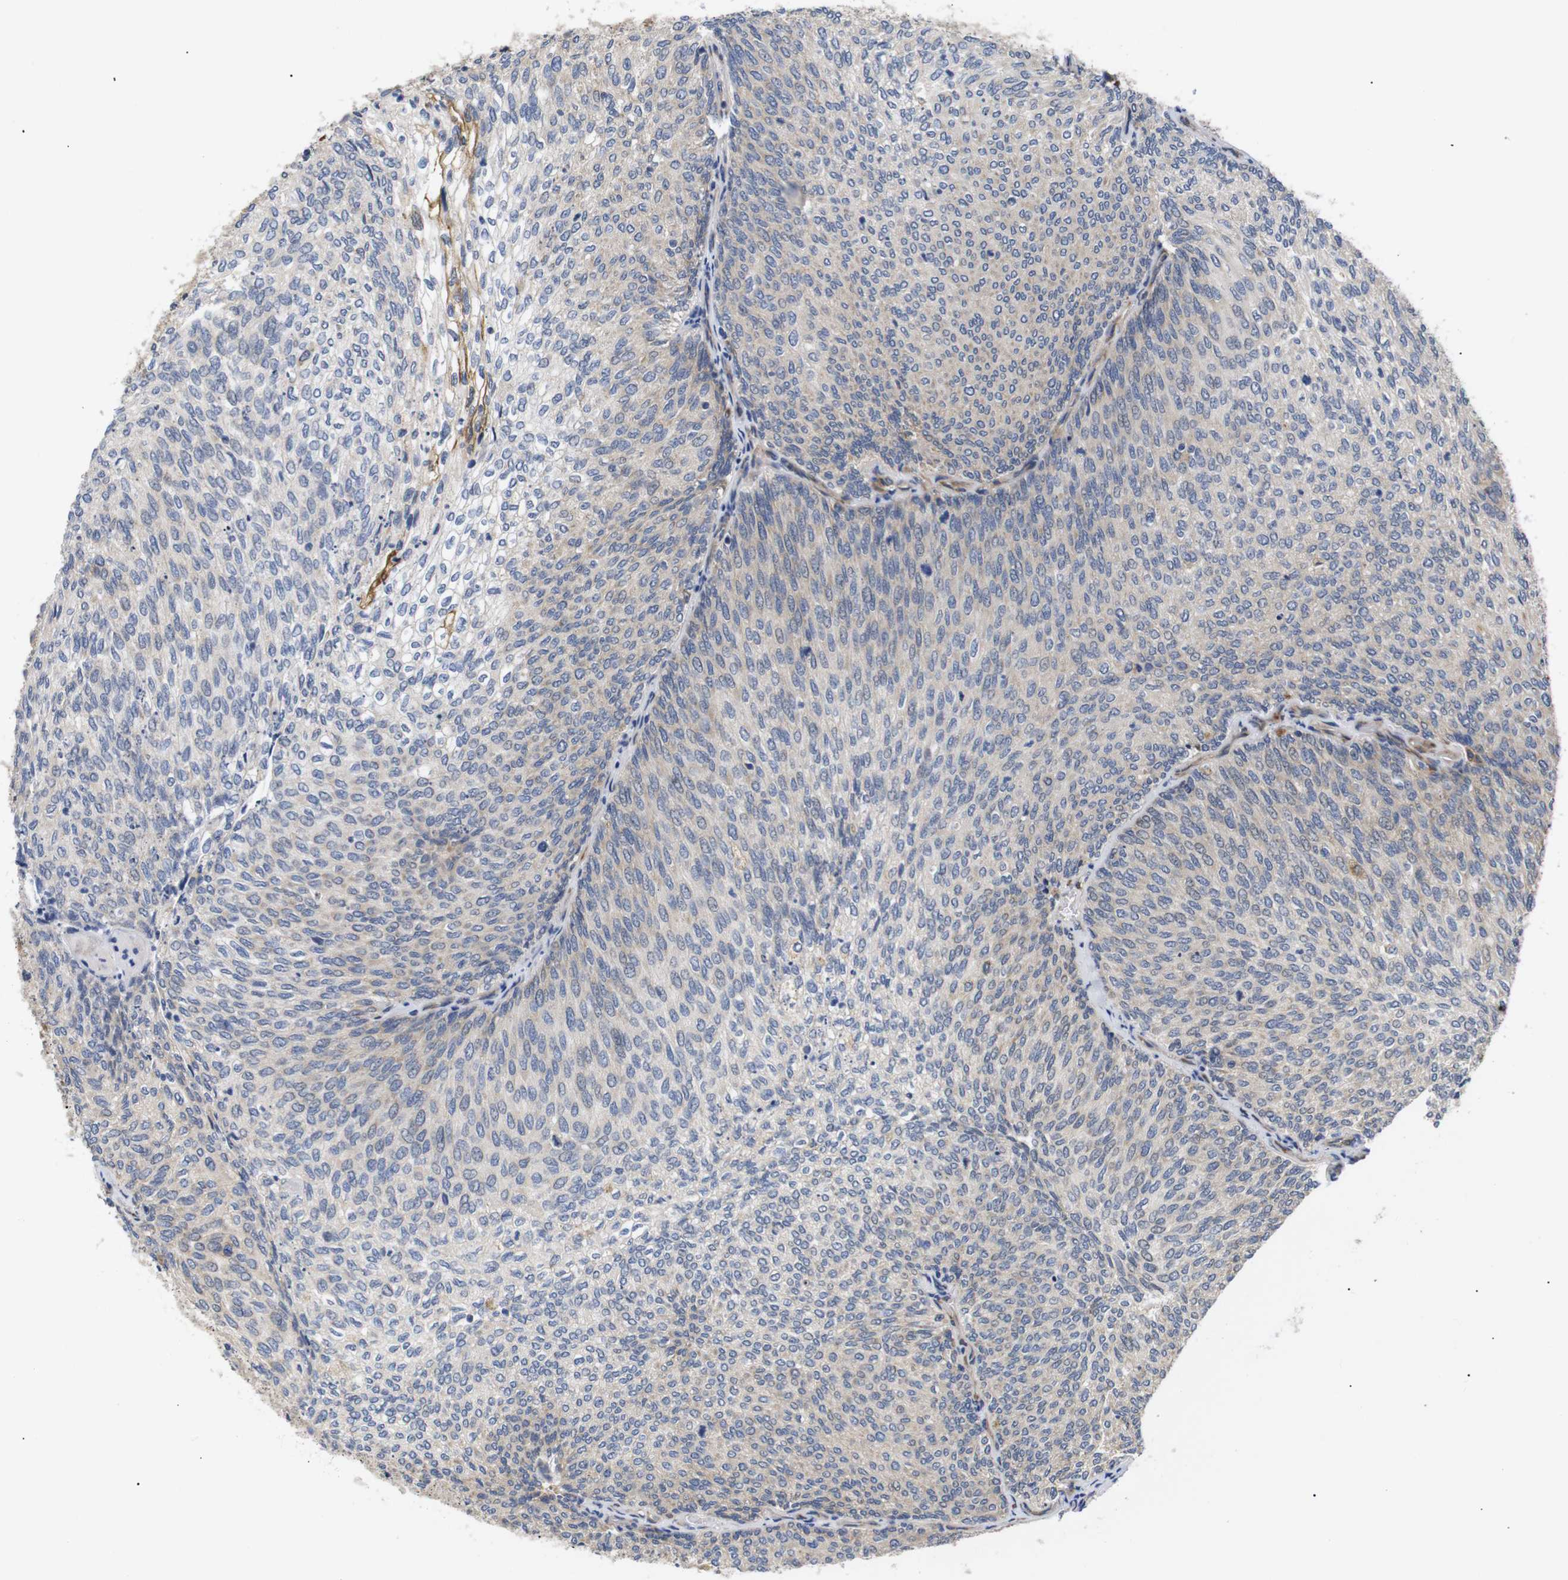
{"staining": {"intensity": "weak", "quantity": ">75%", "location": "cytoplasmic/membranous"}, "tissue": "urothelial cancer", "cell_type": "Tumor cells", "image_type": "cancer", "snomed": [{"axis": "morphology", "description": "Urothelial carcinoma, Low grade"}, {"axis": "topography", "description": "Urinary bladder"}], "caption": "The histopathology image displays immunohistochemical staining of urothelial carcinoma (low-grade). There is weak cytoplasmic/membranous expression is seen in about >75% of tumor cells.", "gene": "KANK4", "patient": {"sex": "female", "age": 79}}